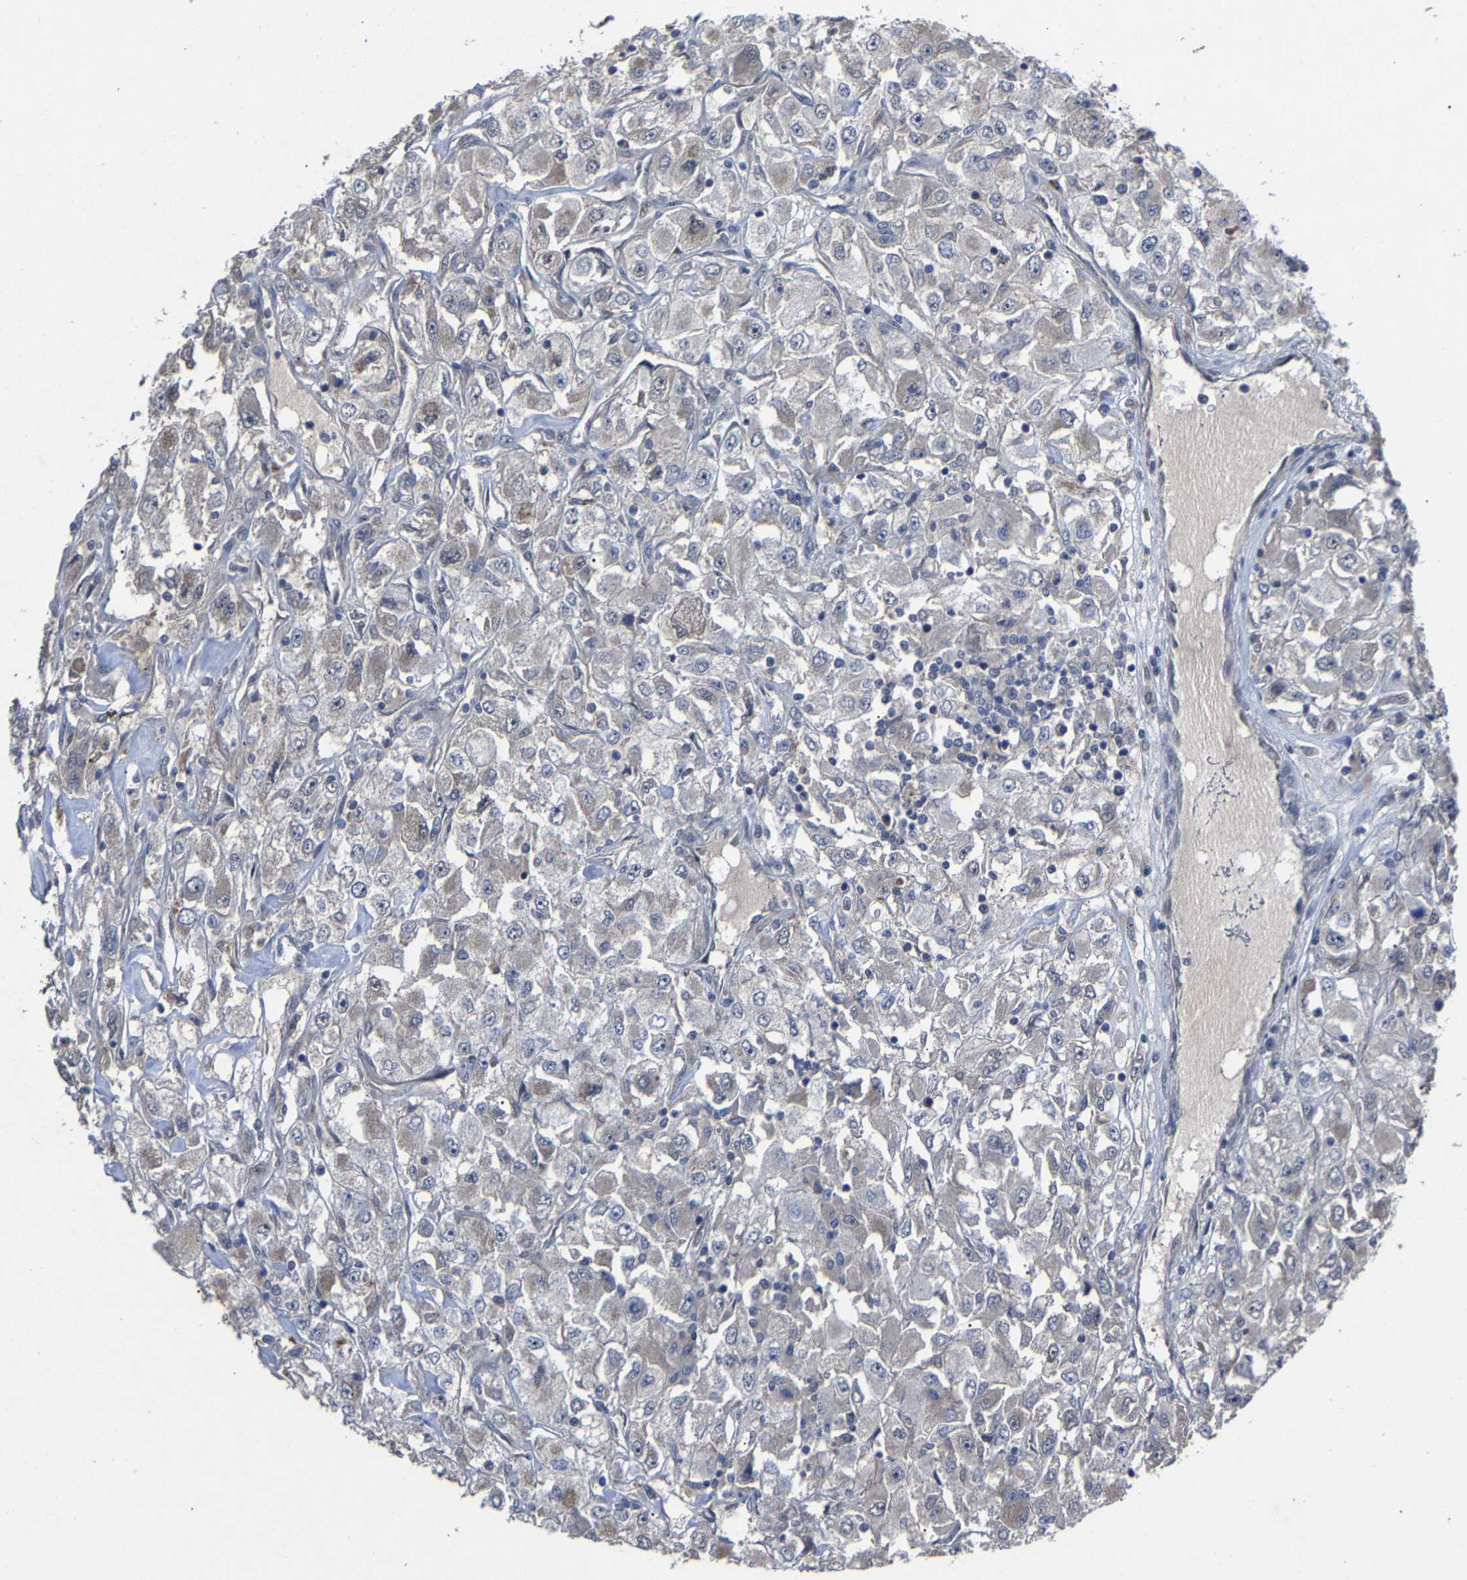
{"staining": {"intensity": "negative", "quantity": "none", "location": "none"}, "tissue": "renal cancer", "cell_type": "Tumor cells", "image_type": "cancer", "snomed": [{"axis": "morphology", "description": "Adenocarcinoma, NOS"}, {"axis": "topography", "description": "Kidney"}], "caption": "Renal adenocarcinoma was stained to show a protein in brown. There is no significant positivity in tumor cells. (DAB (3,3'-diaminobenzidine) immunohistochemistry (IHC) with hematoxylin counter stain).", "gene": "LSM8", "patient": {"sex": "female", "age": 52}}